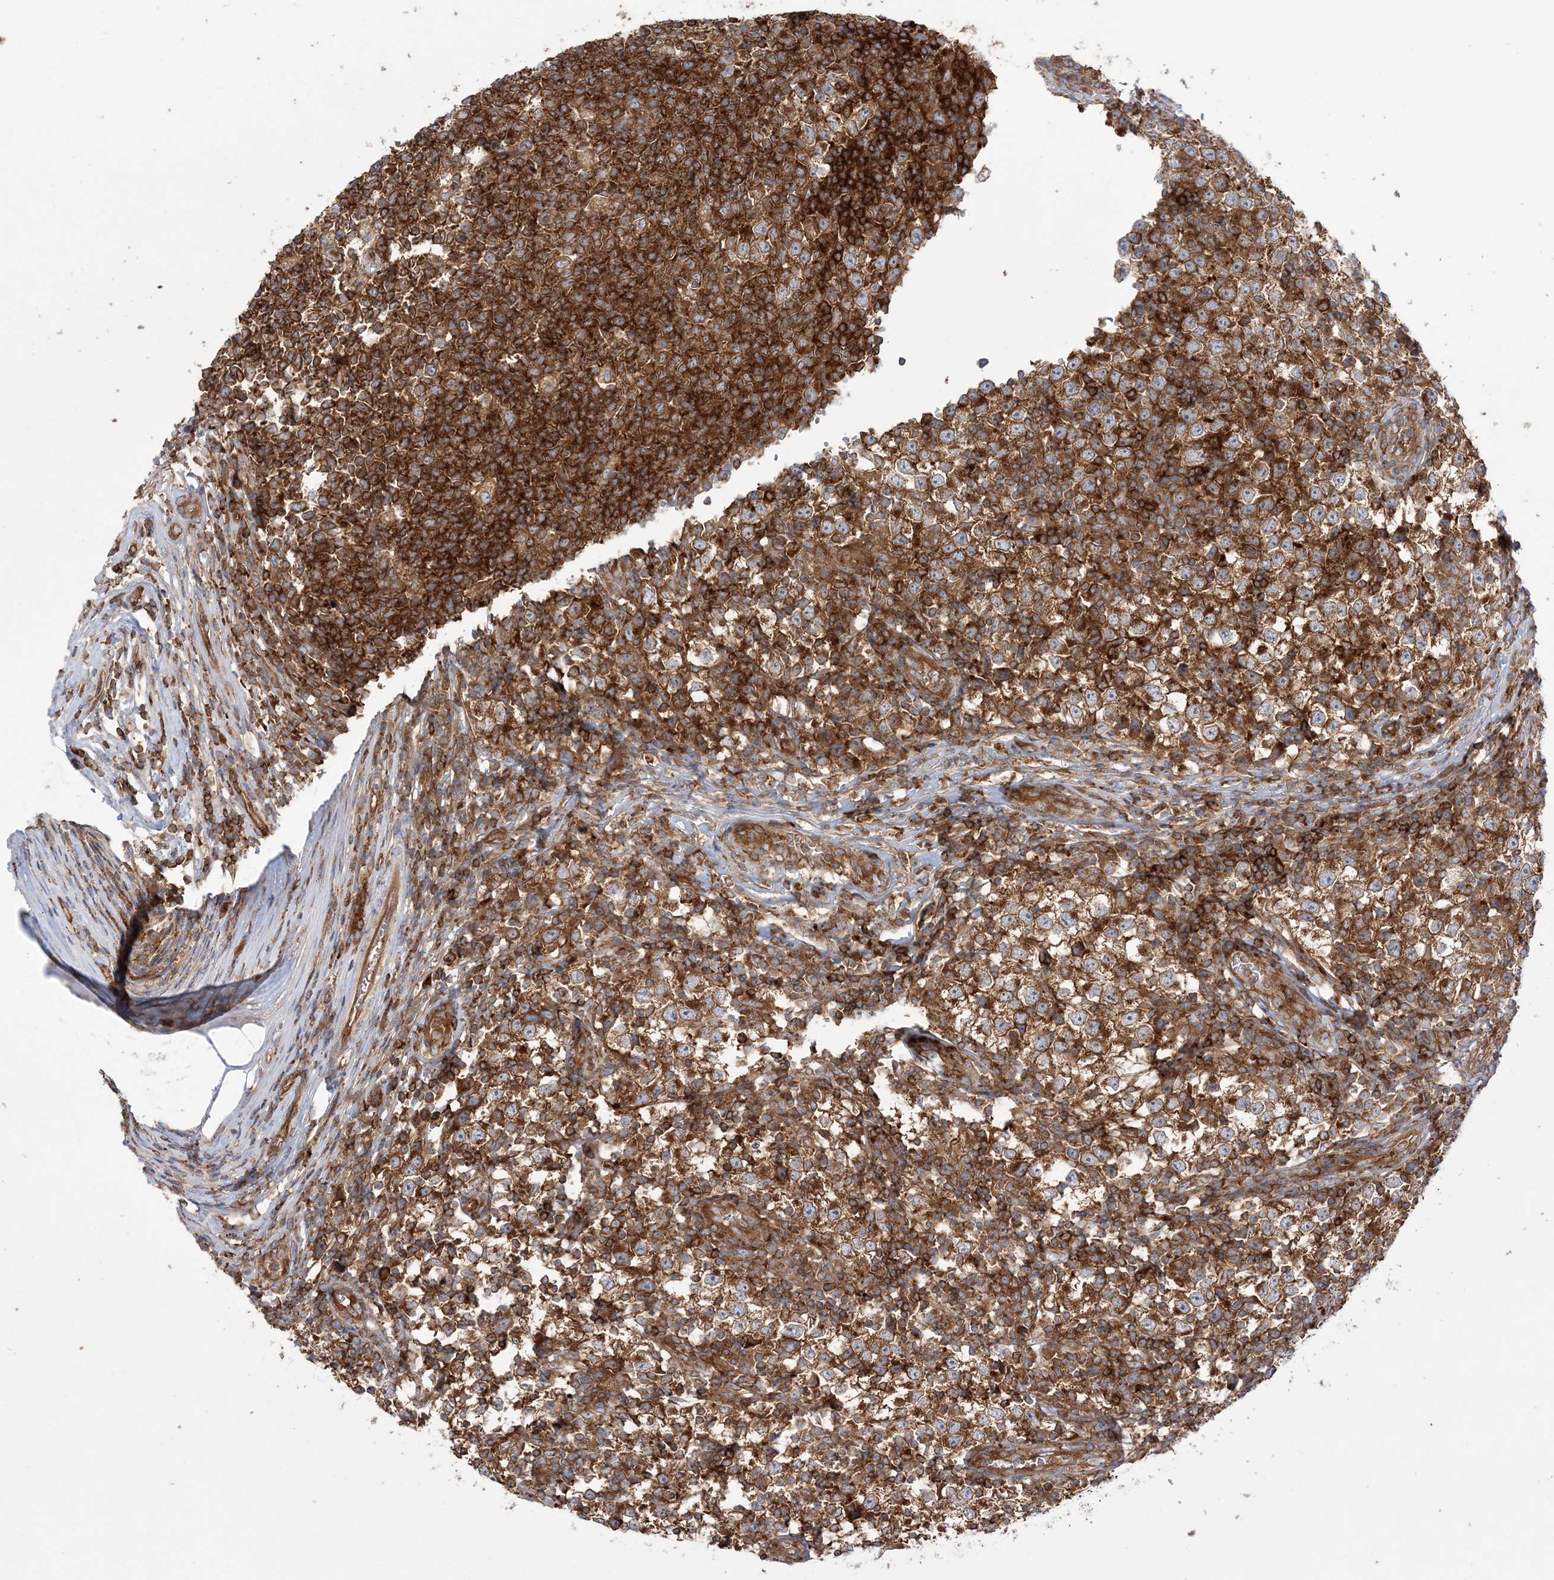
{"staining": {"intensity": "strong", "quantity": ">75%", "location": "cytoplasmic/membranous"}, "tissue": "testis cancer", "cell_type": "Tumor cells", "image_type": "cancer", "snomed": [{"axis": "morphology", "description": "Seminoma, NOS"}, {"axis": "topography", "description": "Testis"}], "caption": "About >75% of tumor cells in human testis cancer (seminoma) demonstrate strong cytoplasmic/membranous protein staining as visualized by brown immunohistochemical staining.", "gene": "TBC1D5", "patient": {"sex": "male", "age": 65}}